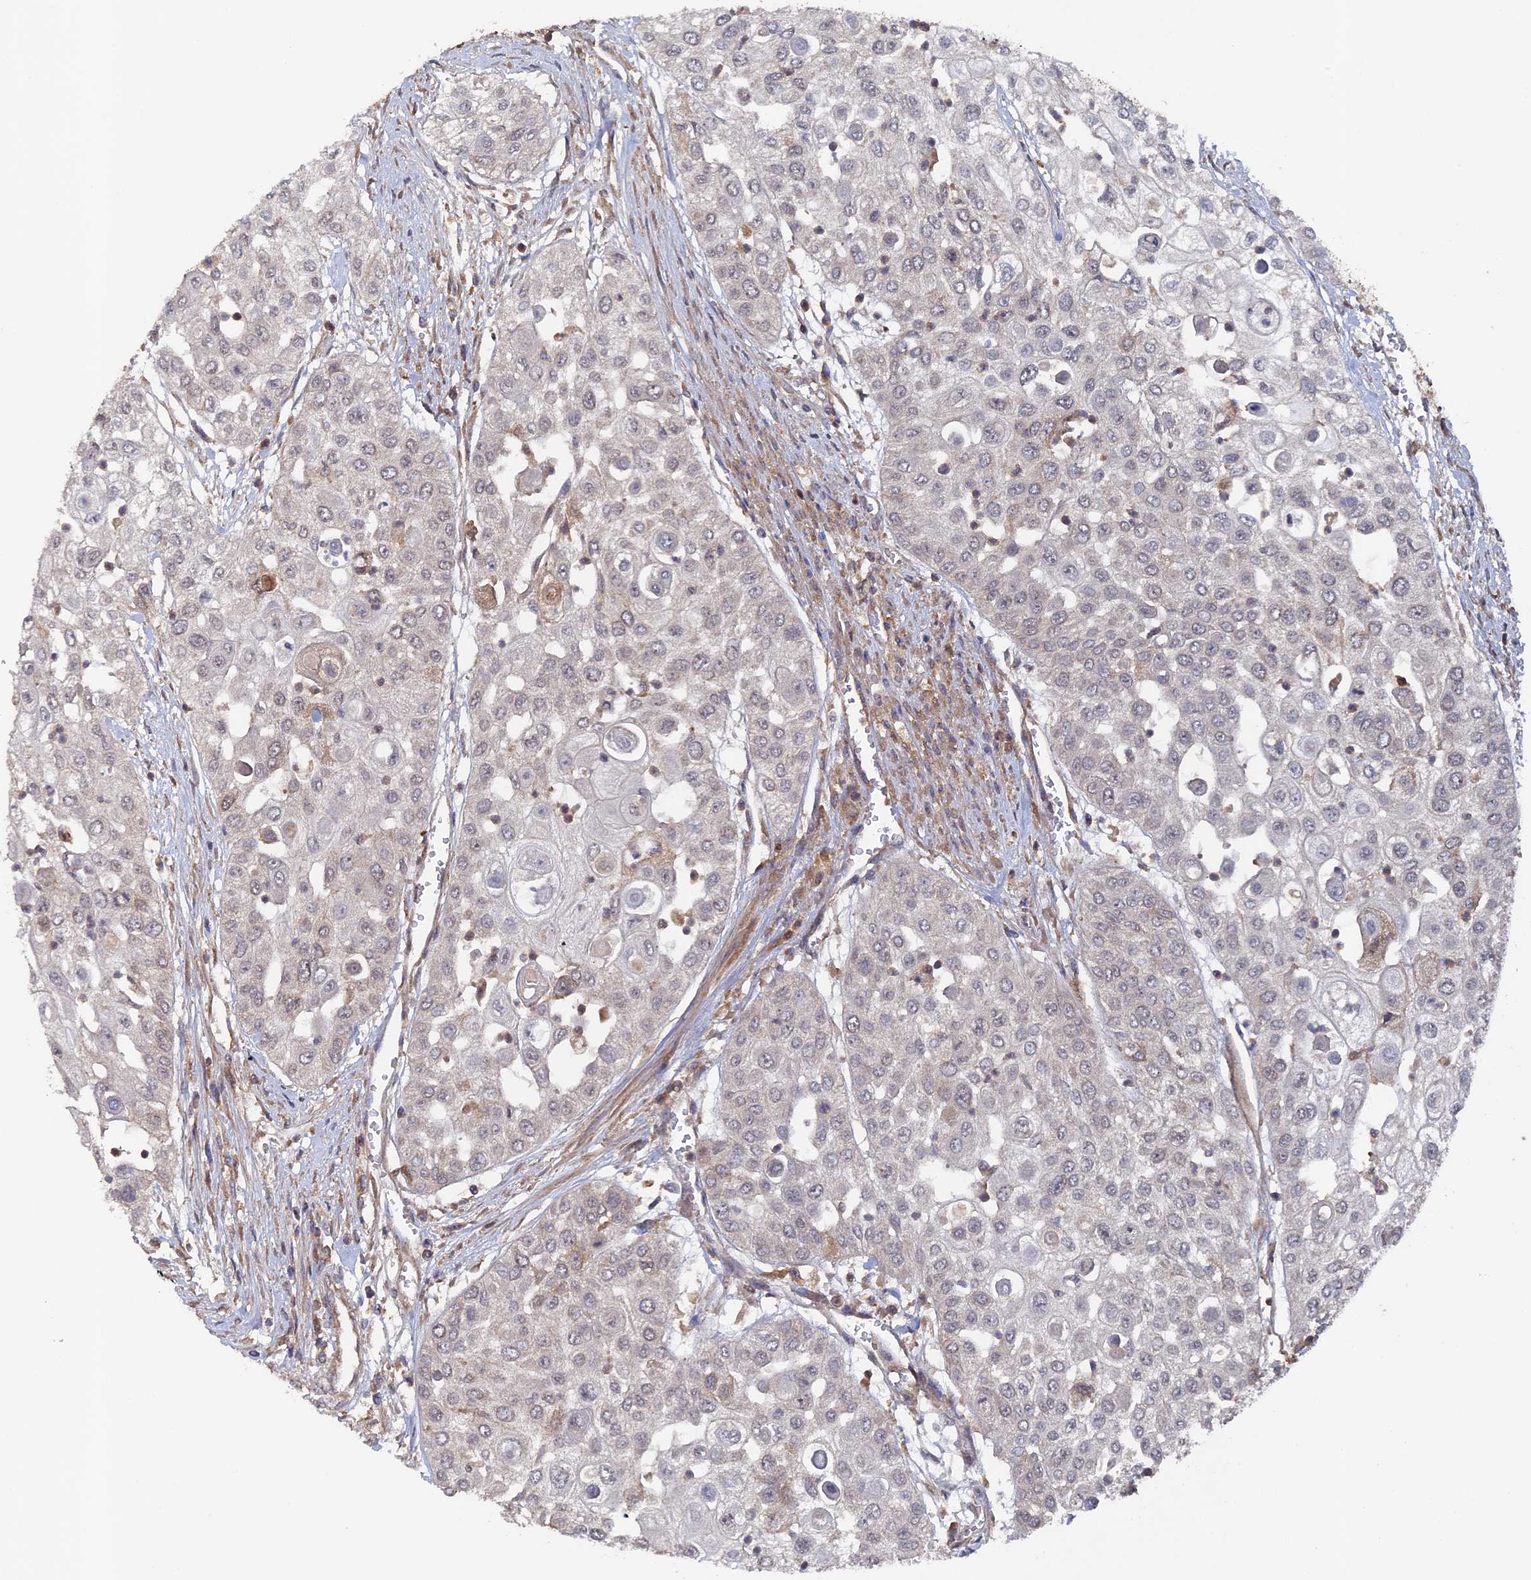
{"staining": {"intensity": "negative", "quantity": "none", "location": "none"}, "tissue": "urothelial cancer", "cell_type": "Tumor cells", "image_type": "cancer", "snomed": [{"axis": "morphology", "description": "Urothelial carcinoma, High grade"}, {"axis": "topography", "description": "Urinary bladder"}], "caption": "Tumor cells are negative for protein expression in human urothelial cancer.", "gene": "RAB15", "patient": {"sex": "female", "age": 79}}